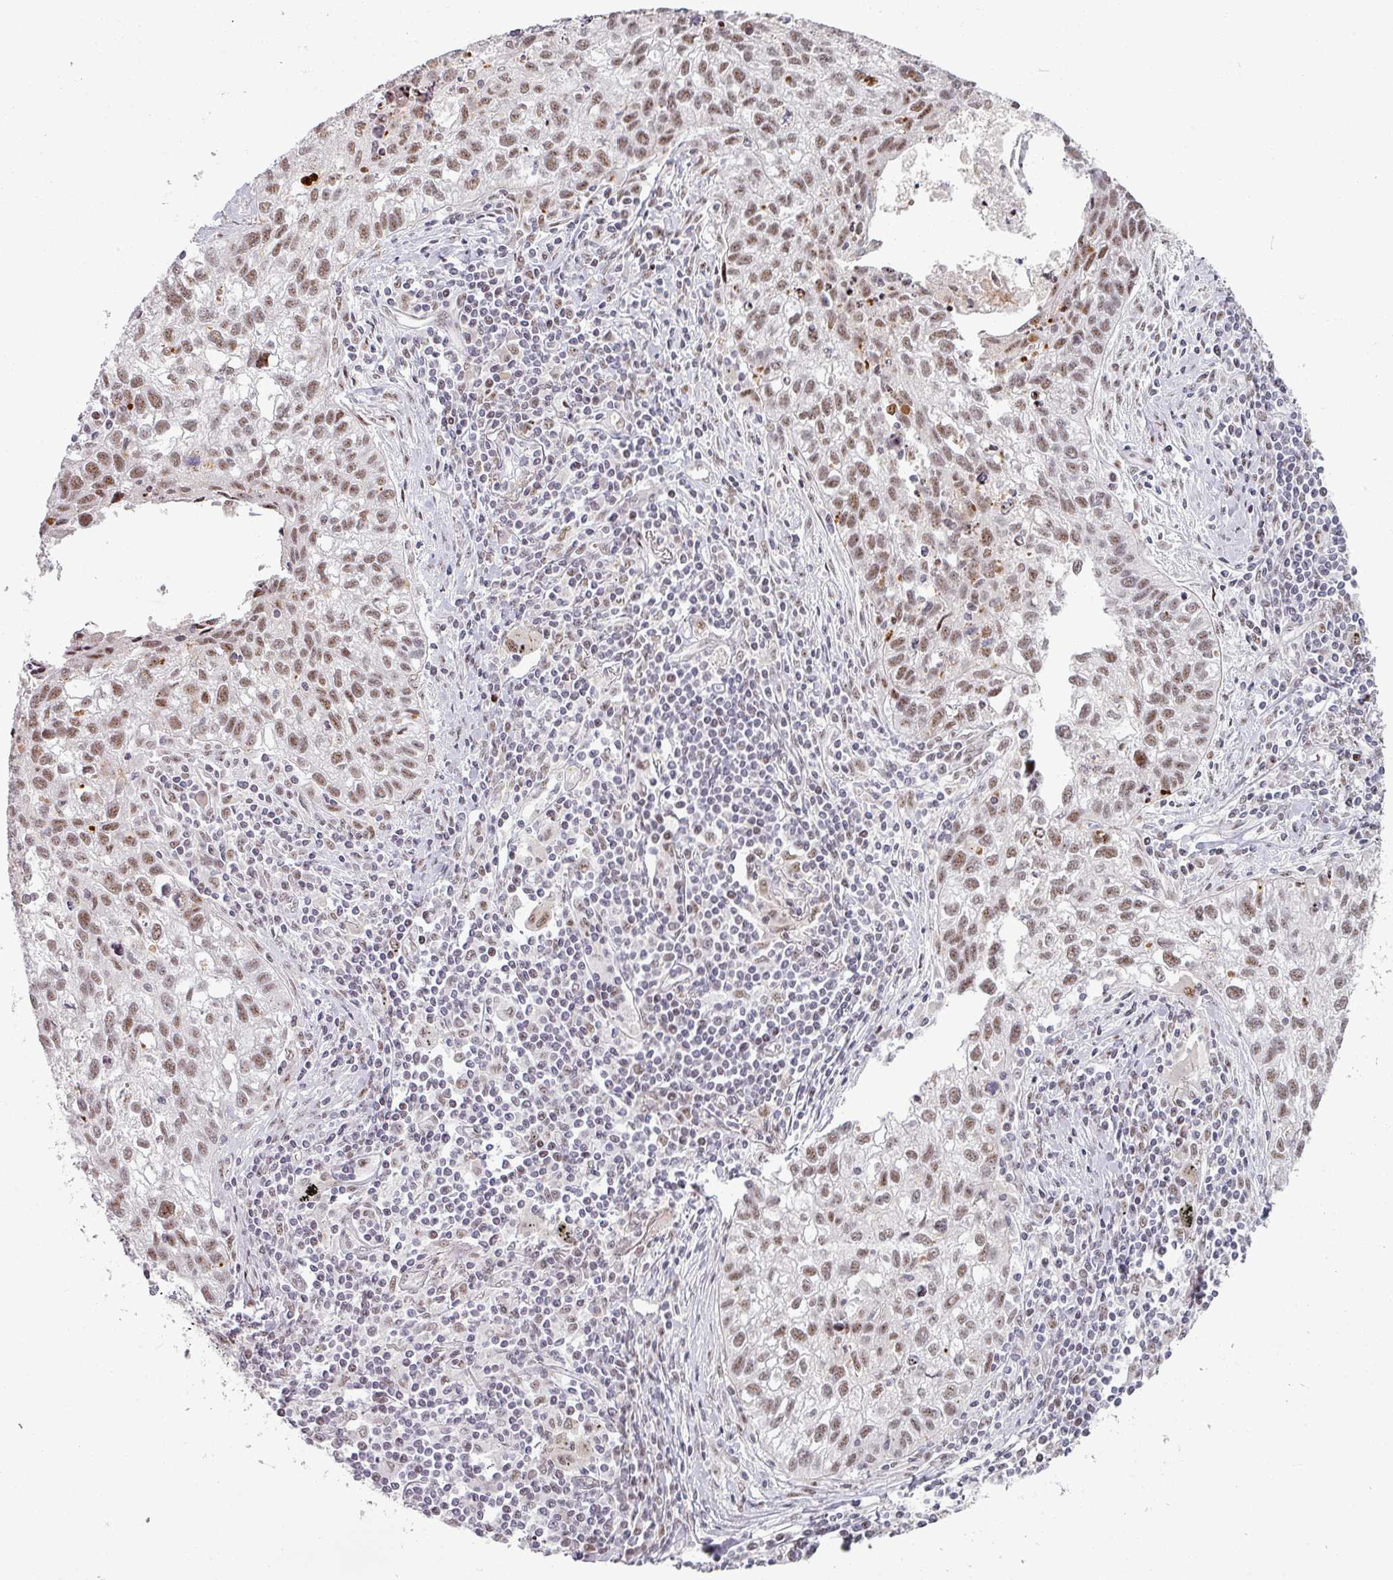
{"staining": {"intensity": "moderate", "quantity": ">75%", "location": "nuclear"}, "tissue": "lung cancer", "cell_type": "Tumor cells", "image_type": "cancer", "snomed": [{"axis": "morphology", "description": "Squamous cell carcinoma, NOS"}, {"axis": "topography", "description": "Lung"}], "caption": "Immunohistochemistry micrograph of neoplastic tissue: human lung cancer (squamous cell carcinoma) stained using immunohistochemistry (IHC) reveals medium levels of moderate protein expression localized specifically in the nuclear of tumor cells, appearing as a nuclear brown color.", "gene": "NCOR1", "patient": {"sex": "male", "age": 74}}